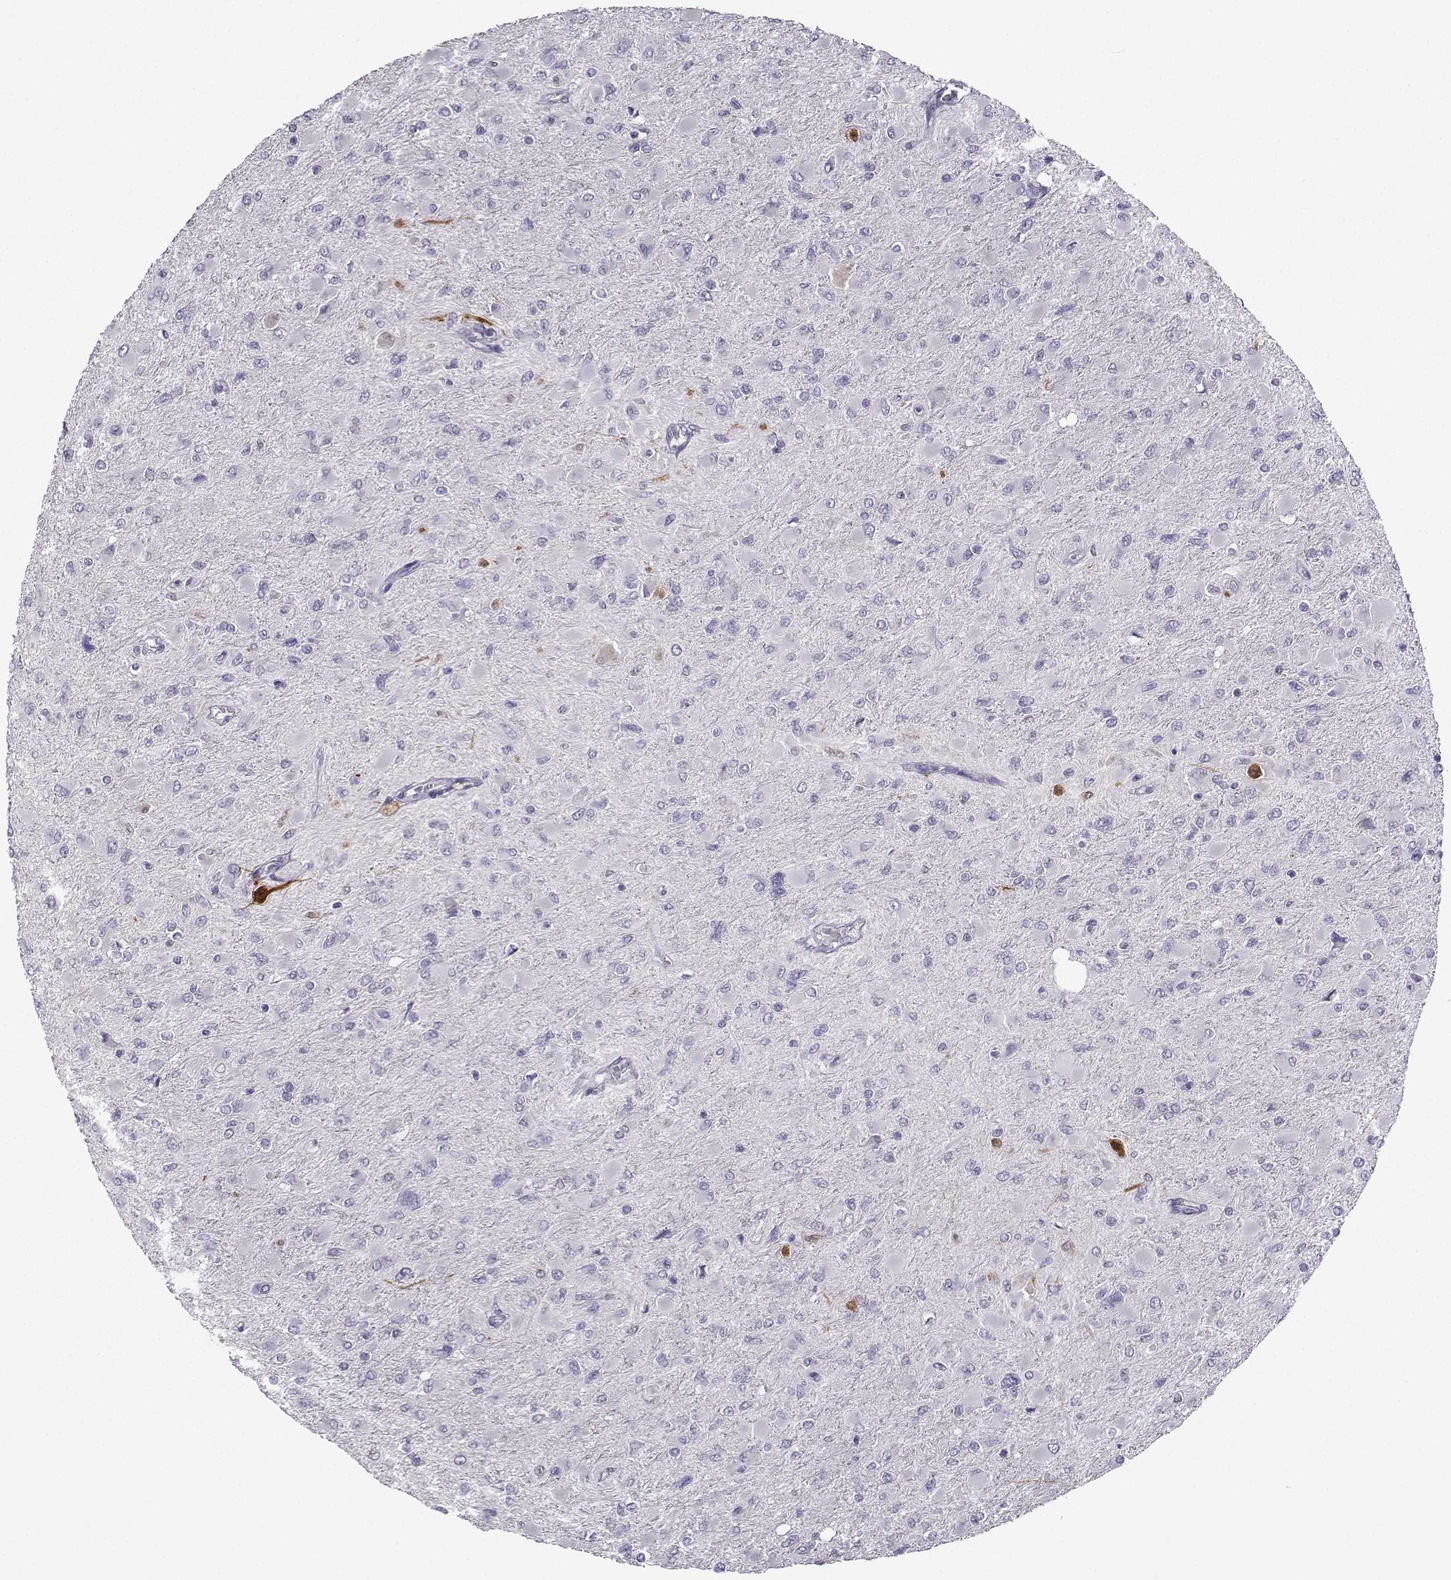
{"staining": {"intensity": "negative", "quantity": "none", "location": "none"}, "tissue": "glioma", "cell_type": "Tumor cells", "image_type": "cancer", "snomed": [{"axis": "morphology", "description": "Glioma, malignant, High grade"}, {"axis": "topography", "description": "Cerebral cortex"}], "caption": "Immunohistochemical staining of malignant glioma (high-grade) shows no significant expression in tumor cells.", "gene": "CRYBB1", "patient": {"sex": "female", "age": 36}}